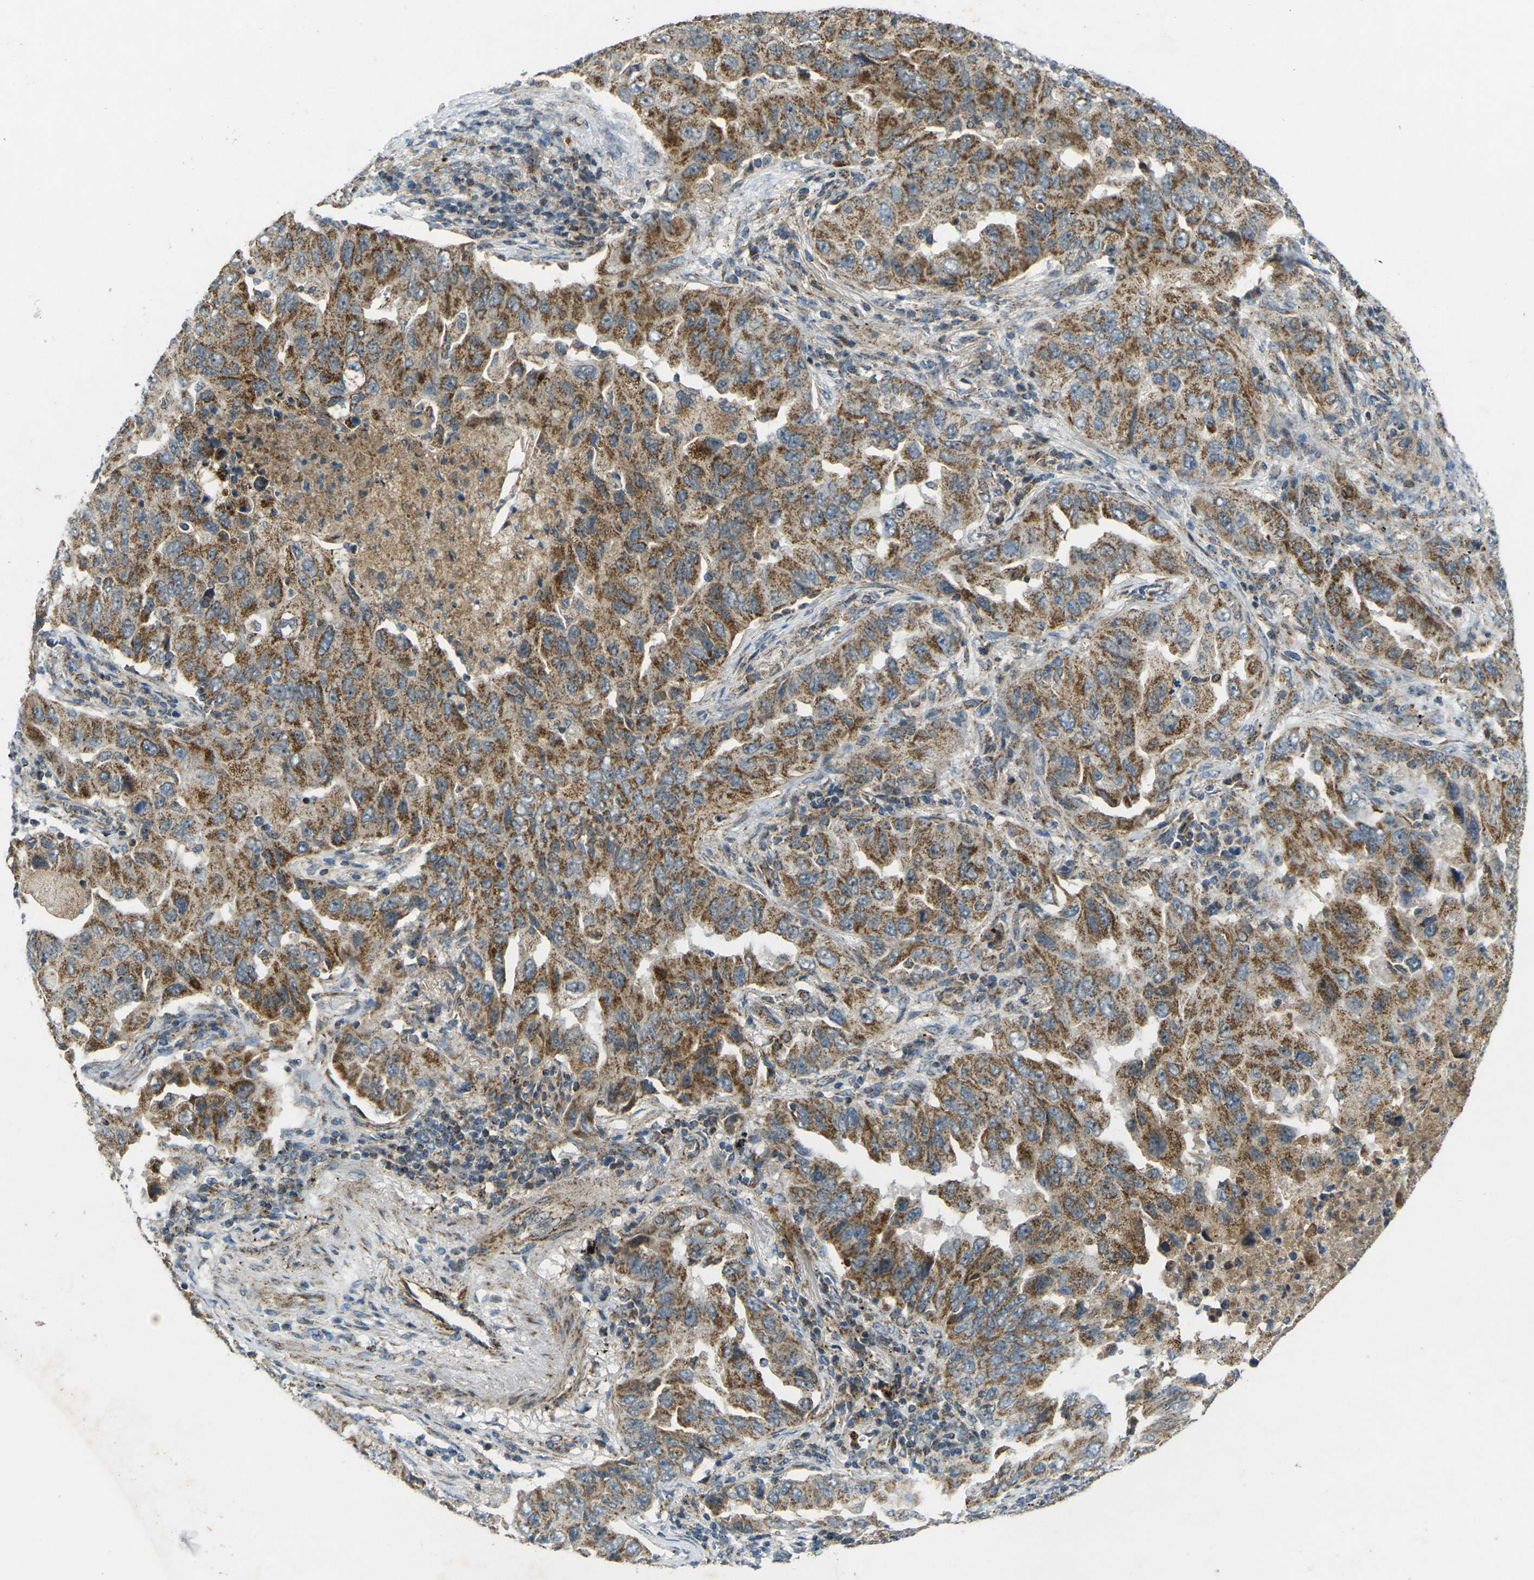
{"staining": {"intensity": "moderate", "quantity": ">75%", "location": "cytoplasmic/membranous"}, "tissue": "lung cancer", "cell_type": "Tumor cells", "image_type": "cancer", "snomed": [{"axis": "morphology", "description": "Adenocarcinoma, NOS"}, {"axis": "topography", "description": "Lung"}], "caption": "Protein expression analysis of human lung cancer (adenocarcinoma) reveals moderate cytoplasmic/membranous staining in approximately >75% of tumor cells.", "gene": "IGF1R", "patient": {"sex": "female", "age": 65}}